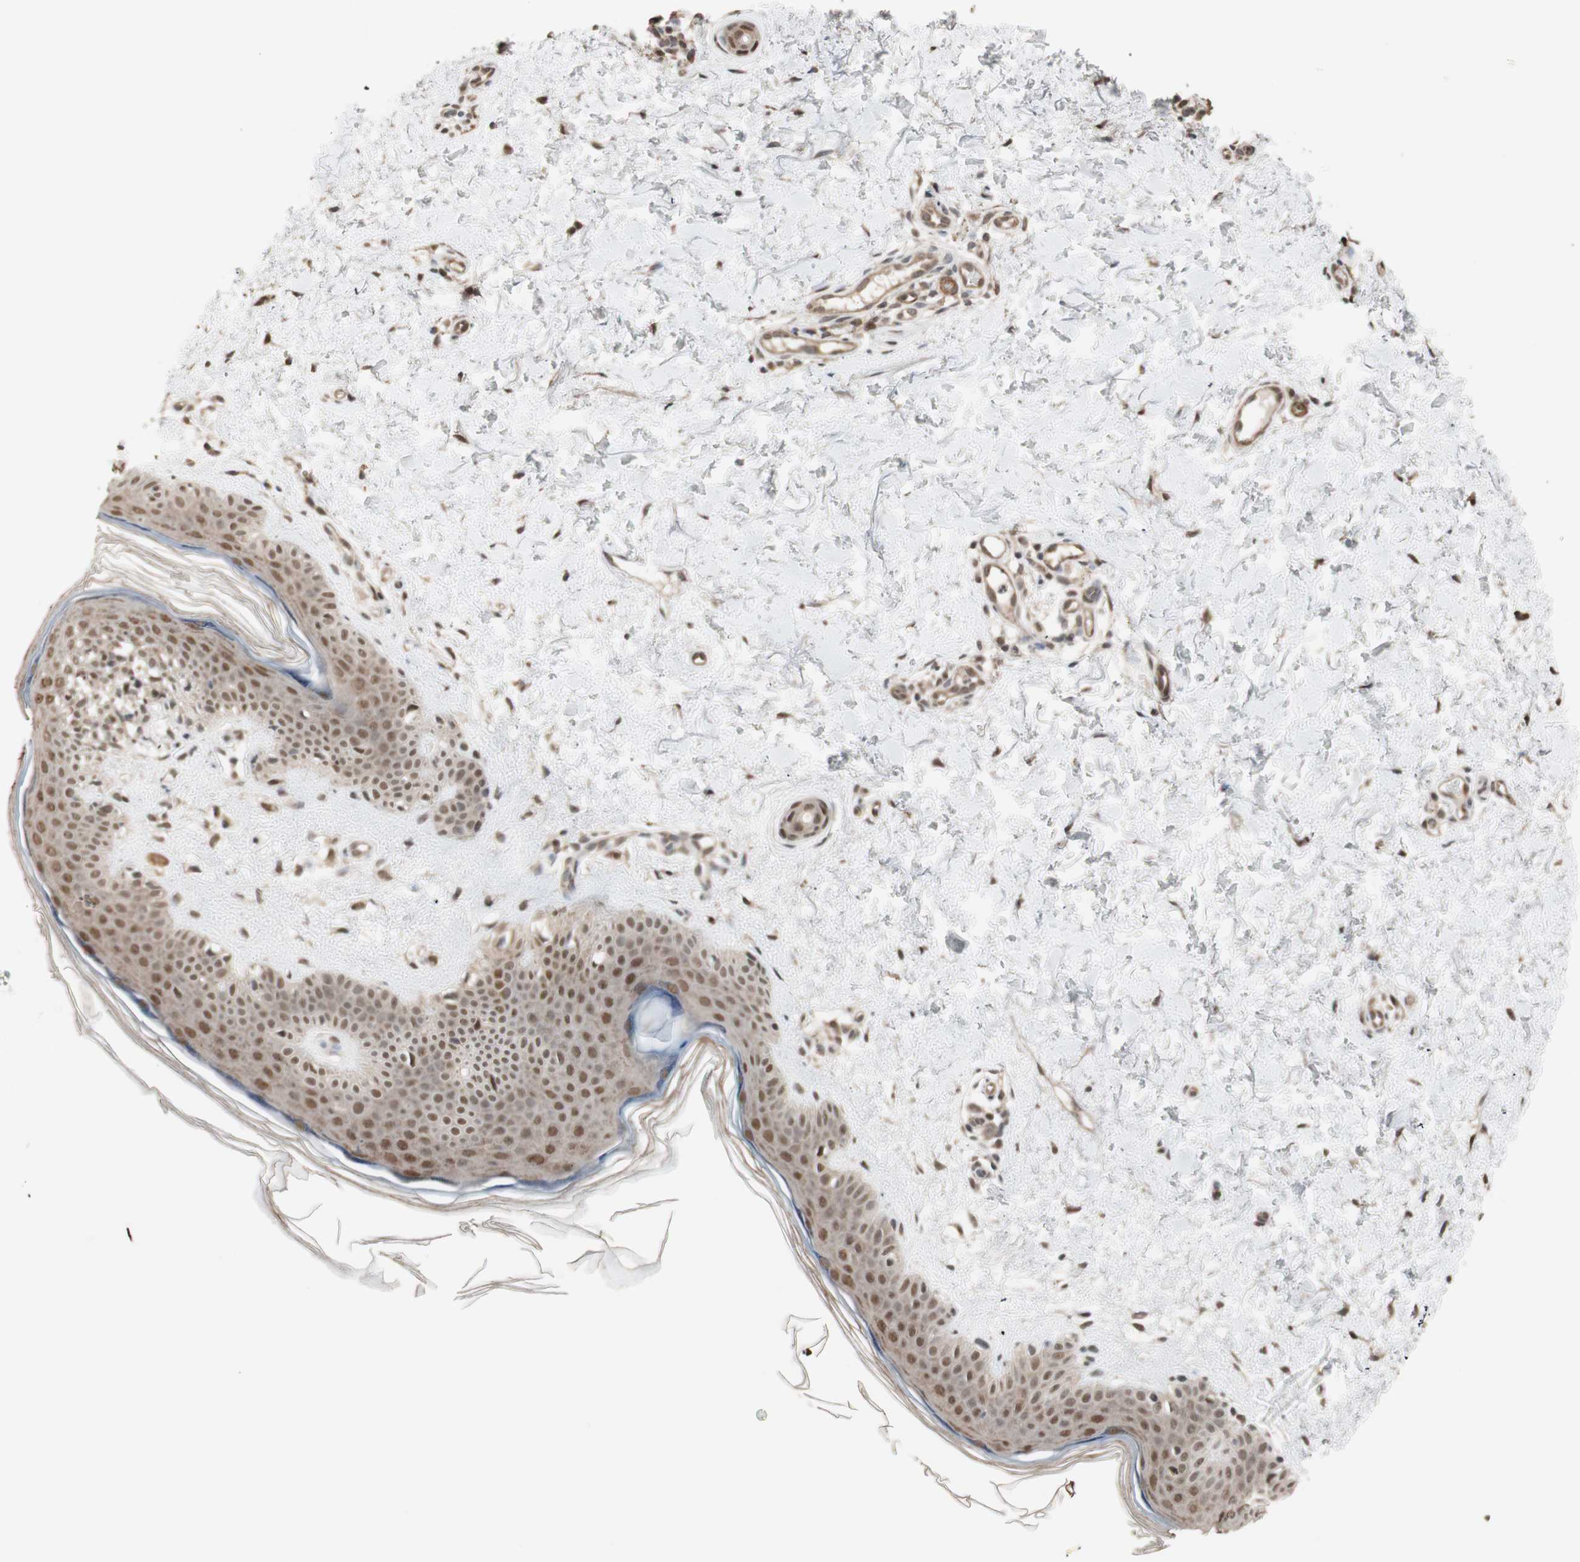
{"staining": {"intensity": "moderate", "quantity": ">75%", "location": "nuclear"}, "tissue": "skin", "cell_type": "Fibroblasts", "image_type": "normal", "snomed": [{"axis": "morphology", "description": "Normal tissue, NOS"}, {"axis": "topography", "description": "Skin"}], "caption": "Brown immunohistochemical staining in unremarkable human skin reveals moderate nuclear positivity in about >75% of fibroblasts.", "gene": "DRAP1", "patient": {"sex": "female", "age": 56}}